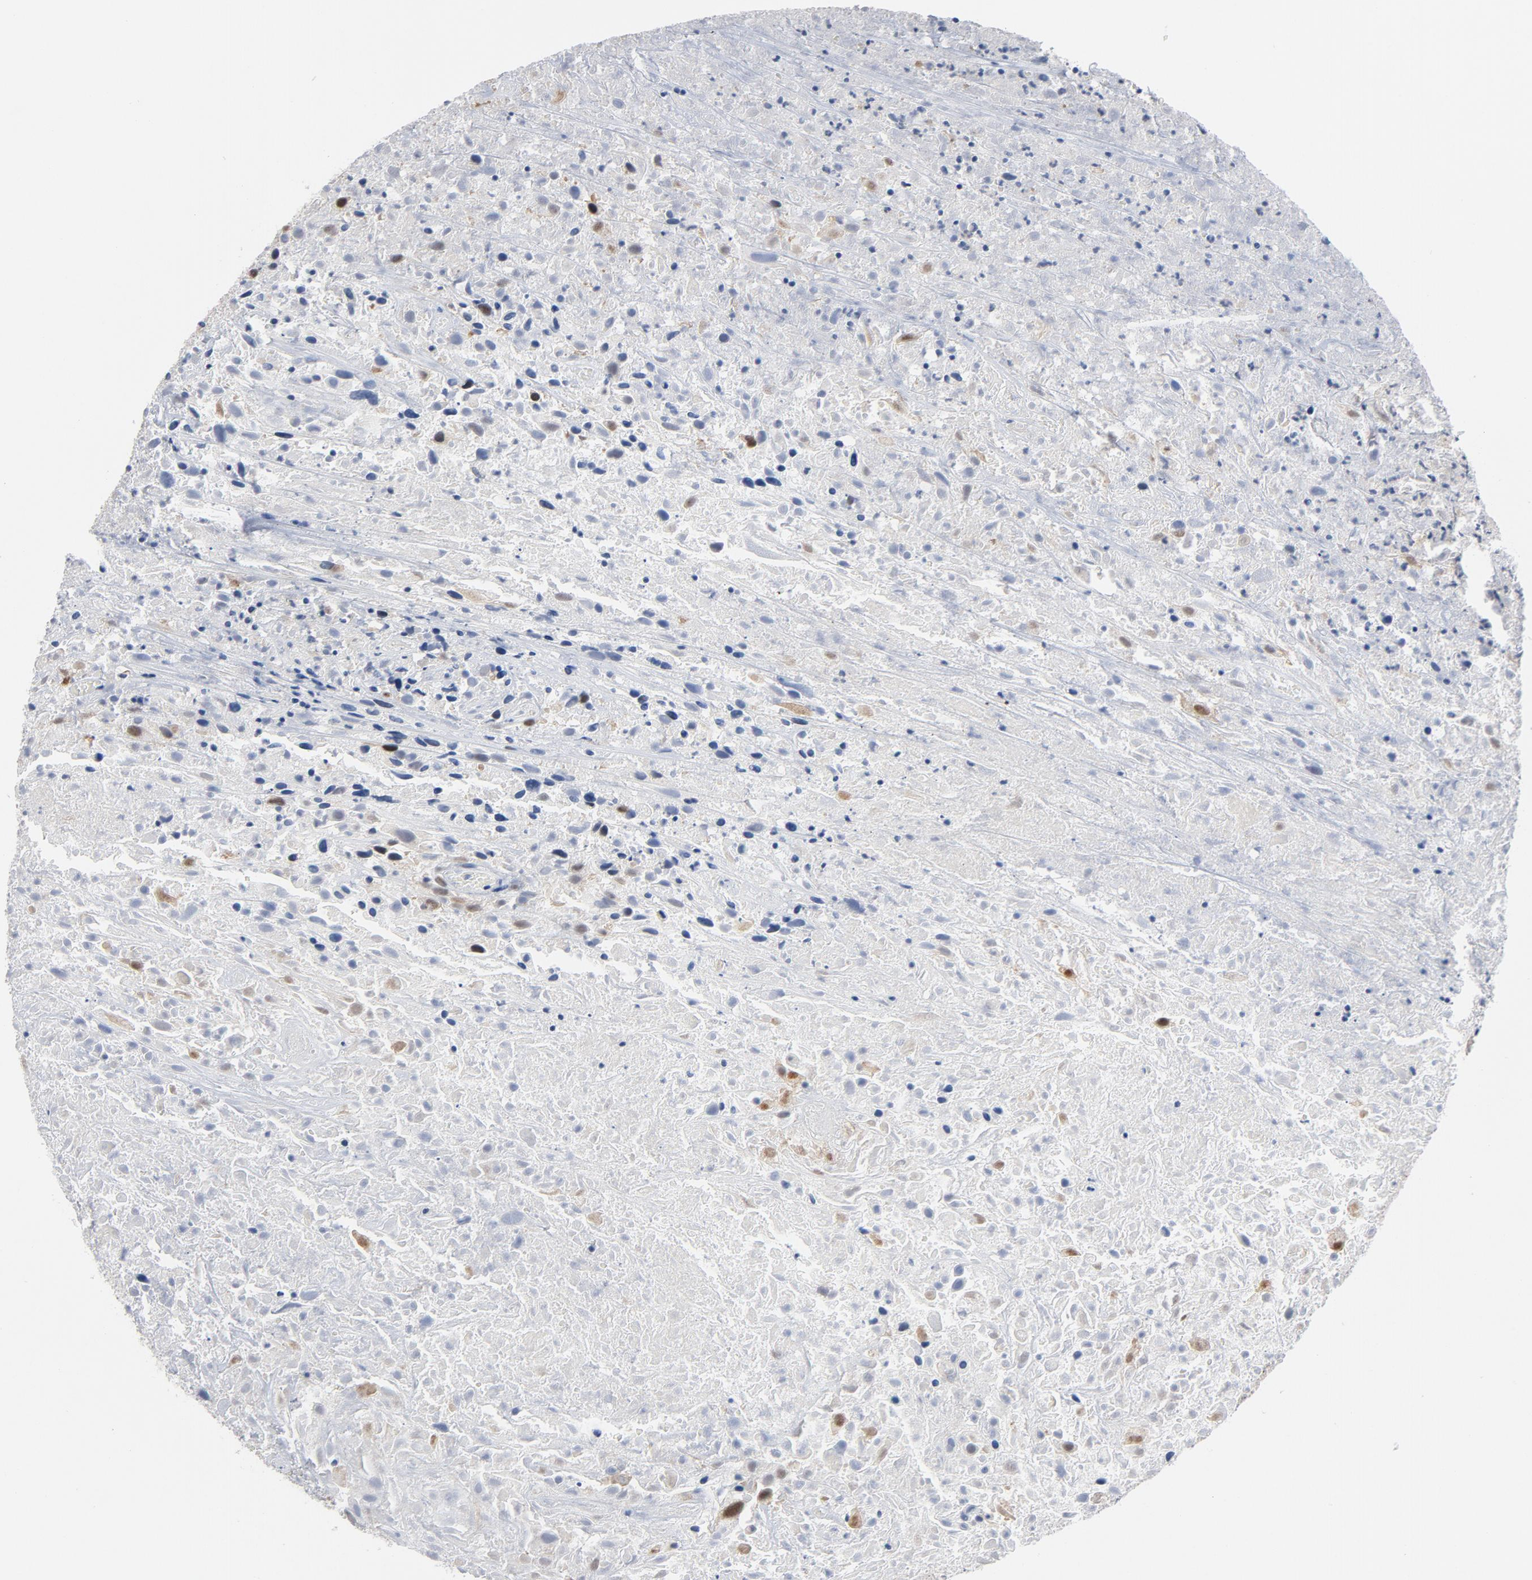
{"staining": {"intensity": "strong", "quantity": ">75%", "location": "cytoplasmic/membranous,nuclear"}, "tissue": "urothelial cancer", "cell_type": "Tumor cells", "image_type": "cancer", "snomed": [{"axis": "morphology", "description": "Urothelial carcinoma, High grade"}, {"axis": "topography", "description": "Urinary bladder"}], "caption": "Immunohistochemistry (IHC) histopathology image of neoplastic tissue: urothelial carcinoma (high-grade) stained using IHC shows high levels of strong protein expression localized specifically in the cytoplasmic/membranous and nuclear of tumor cells, appearing as a cytoplasmic/membranous and nuclear brown color.", "gene": "CDC20", "patient": {"sex": "male", "age": 61}}